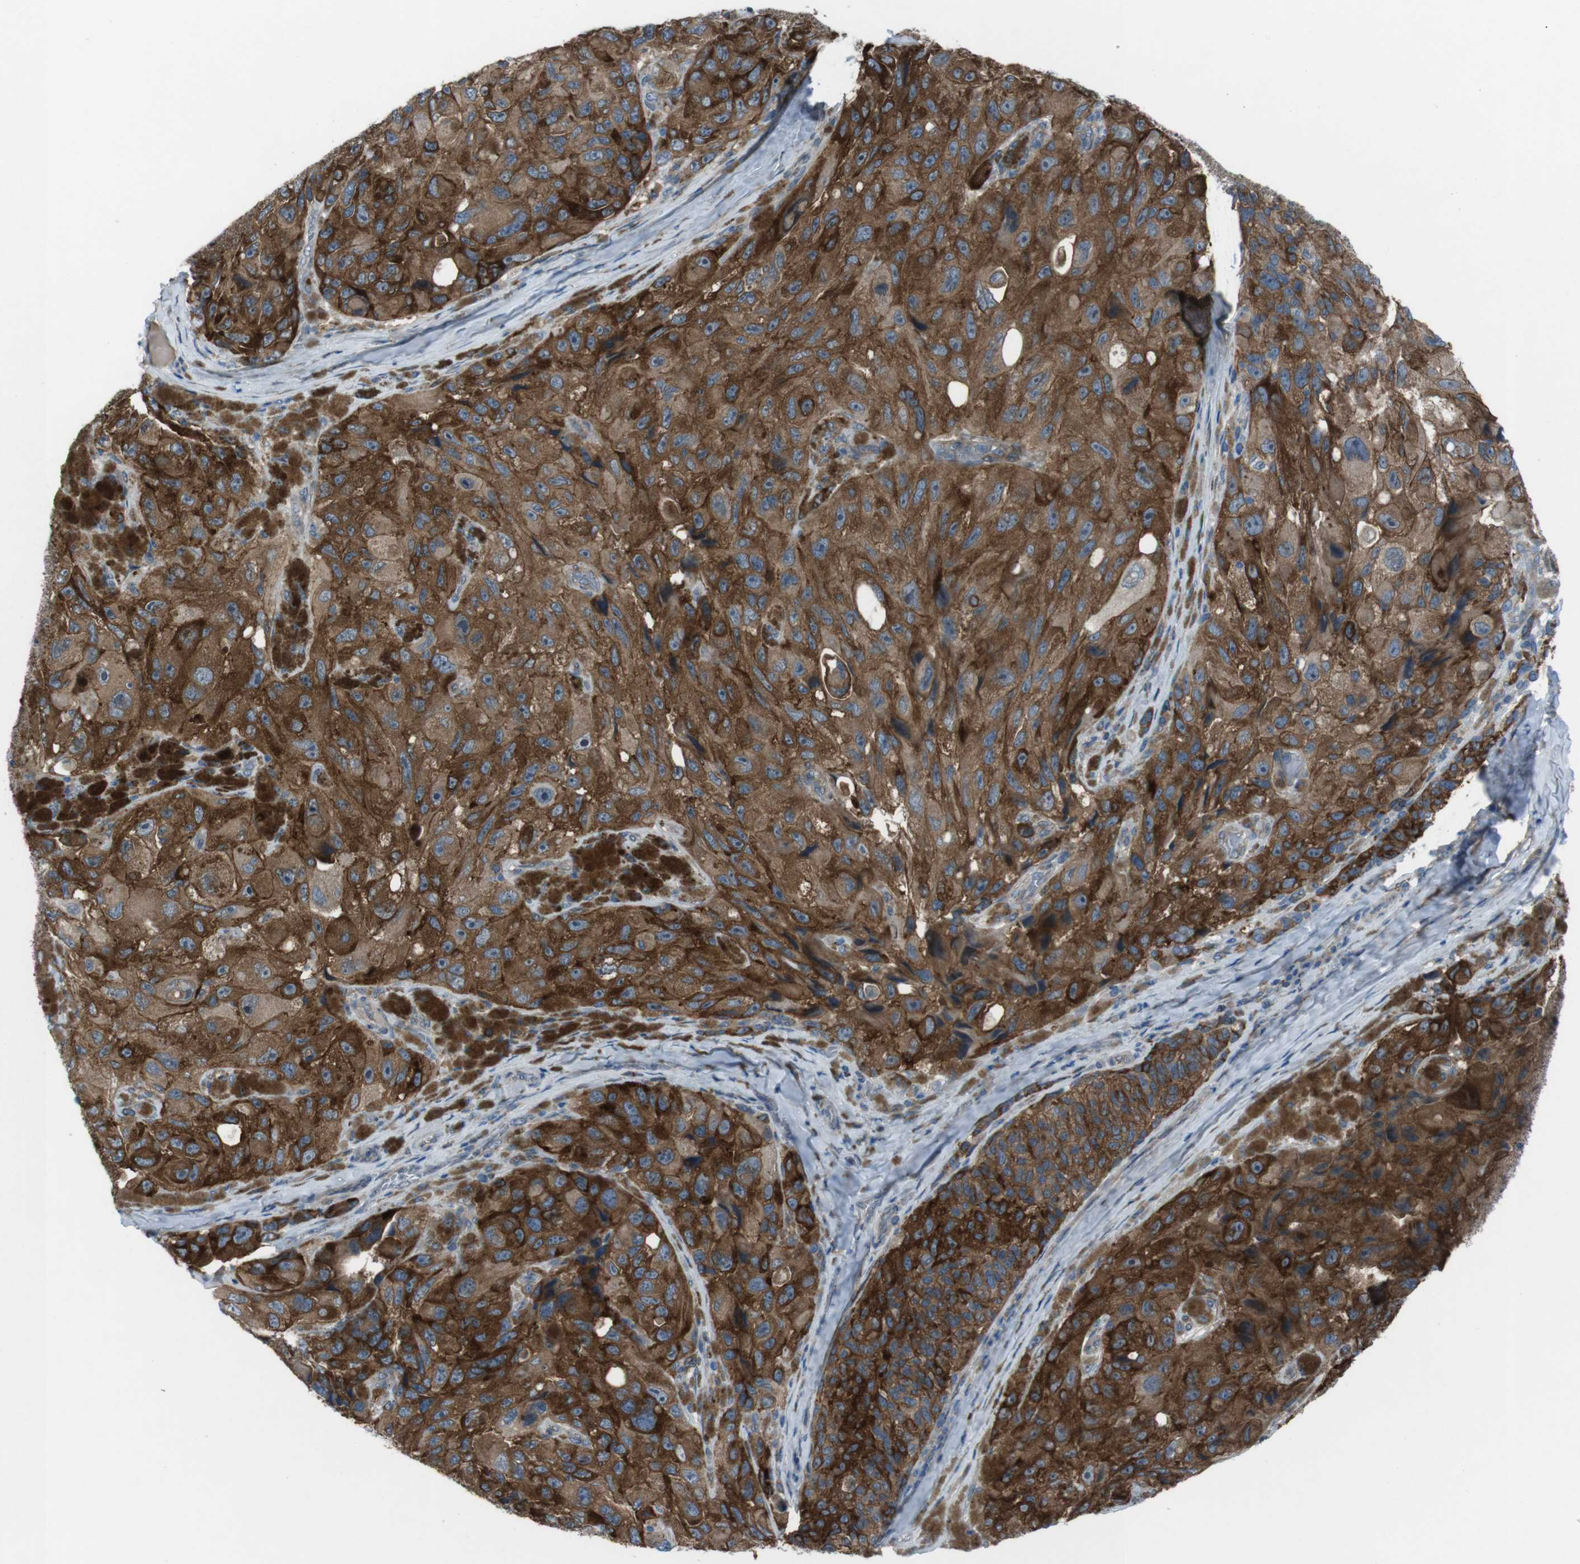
{"staining": {"intensity": "strong", "quantity": ">75%", "location": "cytoplasmic/membranous"}, "tissue": "melanoma", "cell_type": "Tumor cells", "image_type": "cancer", "snomed": [{"axis": "morphology", "description": "Malignant melanoma, NOS"}, {"axis": "topography", "description": "Skin"}], "caption": "Tumor cells display high levels of strong cytoplasmic/membranous staining in about >75% of cells in melanoma. The staining was performed using DAB (3,3'-diaminobenzidine), with brown indicating positive protein expression. Nuclei are stained blue with hematoxylin.", "gene": "ANK2", "patient": {"sex": "female", "age": 73}}